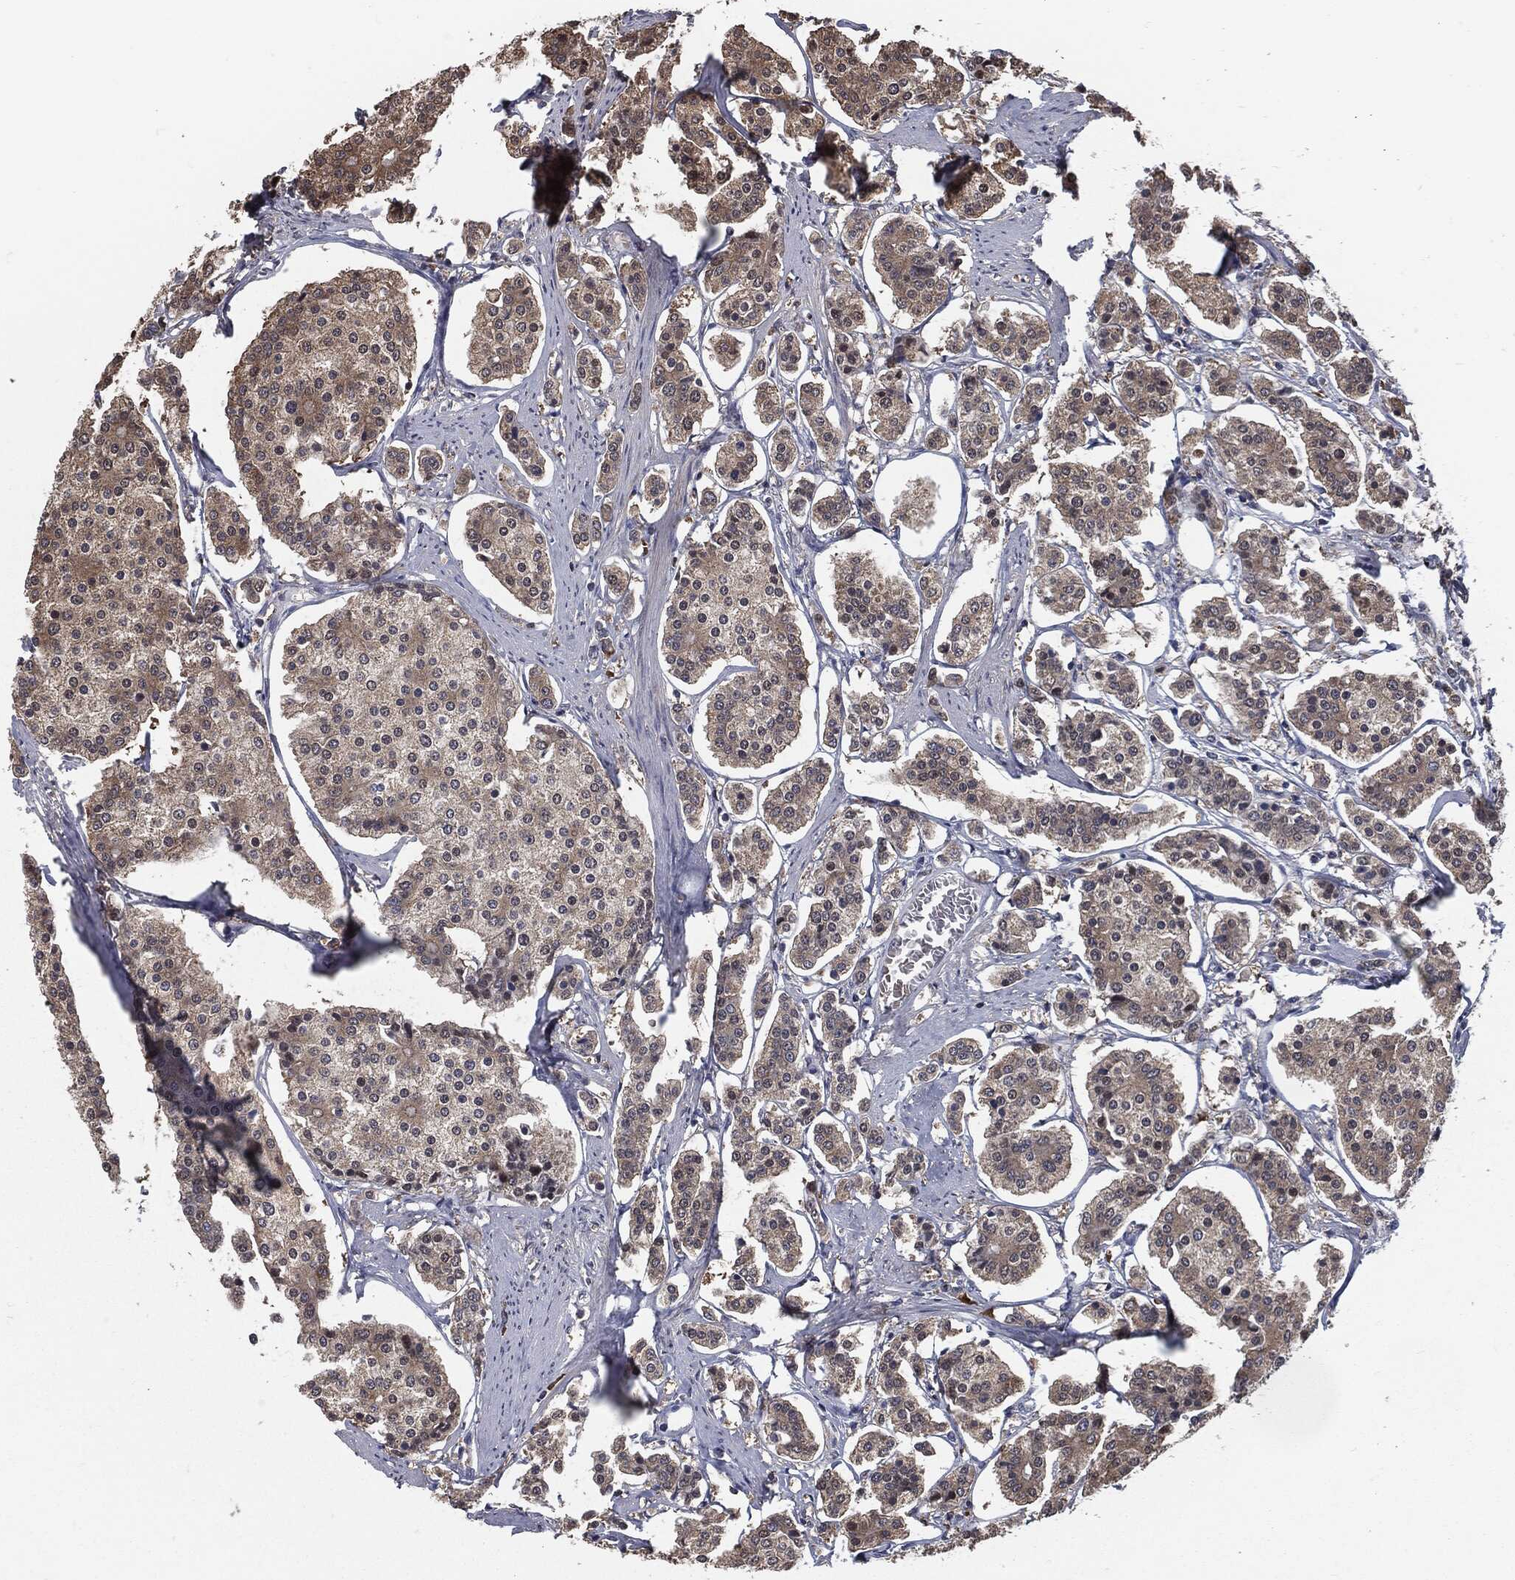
{"staining": {"intensity": "weak", "quantity": "25%-75%", "location": "cytoplasmic/membranous"}, "tissue": "carcinoid", "cell_type": "Tumor cells", "image_type": "cancer", "snomed": [{"axis": "morphology", "description": "Carcinoid, malignant, NOS"}, {"axis": "topography", "description": "Small intestine"}], "caption": "Carcinoid (malignant) tissue exhibits weak cytoplasmic/membranous staining in approximately 25%-75% of tumor cells, visualized by immunohistochemistry. Nuclei are stained in blue.", "gene": "PRDX4", "patient": {"sex": "female", "age": 65}}